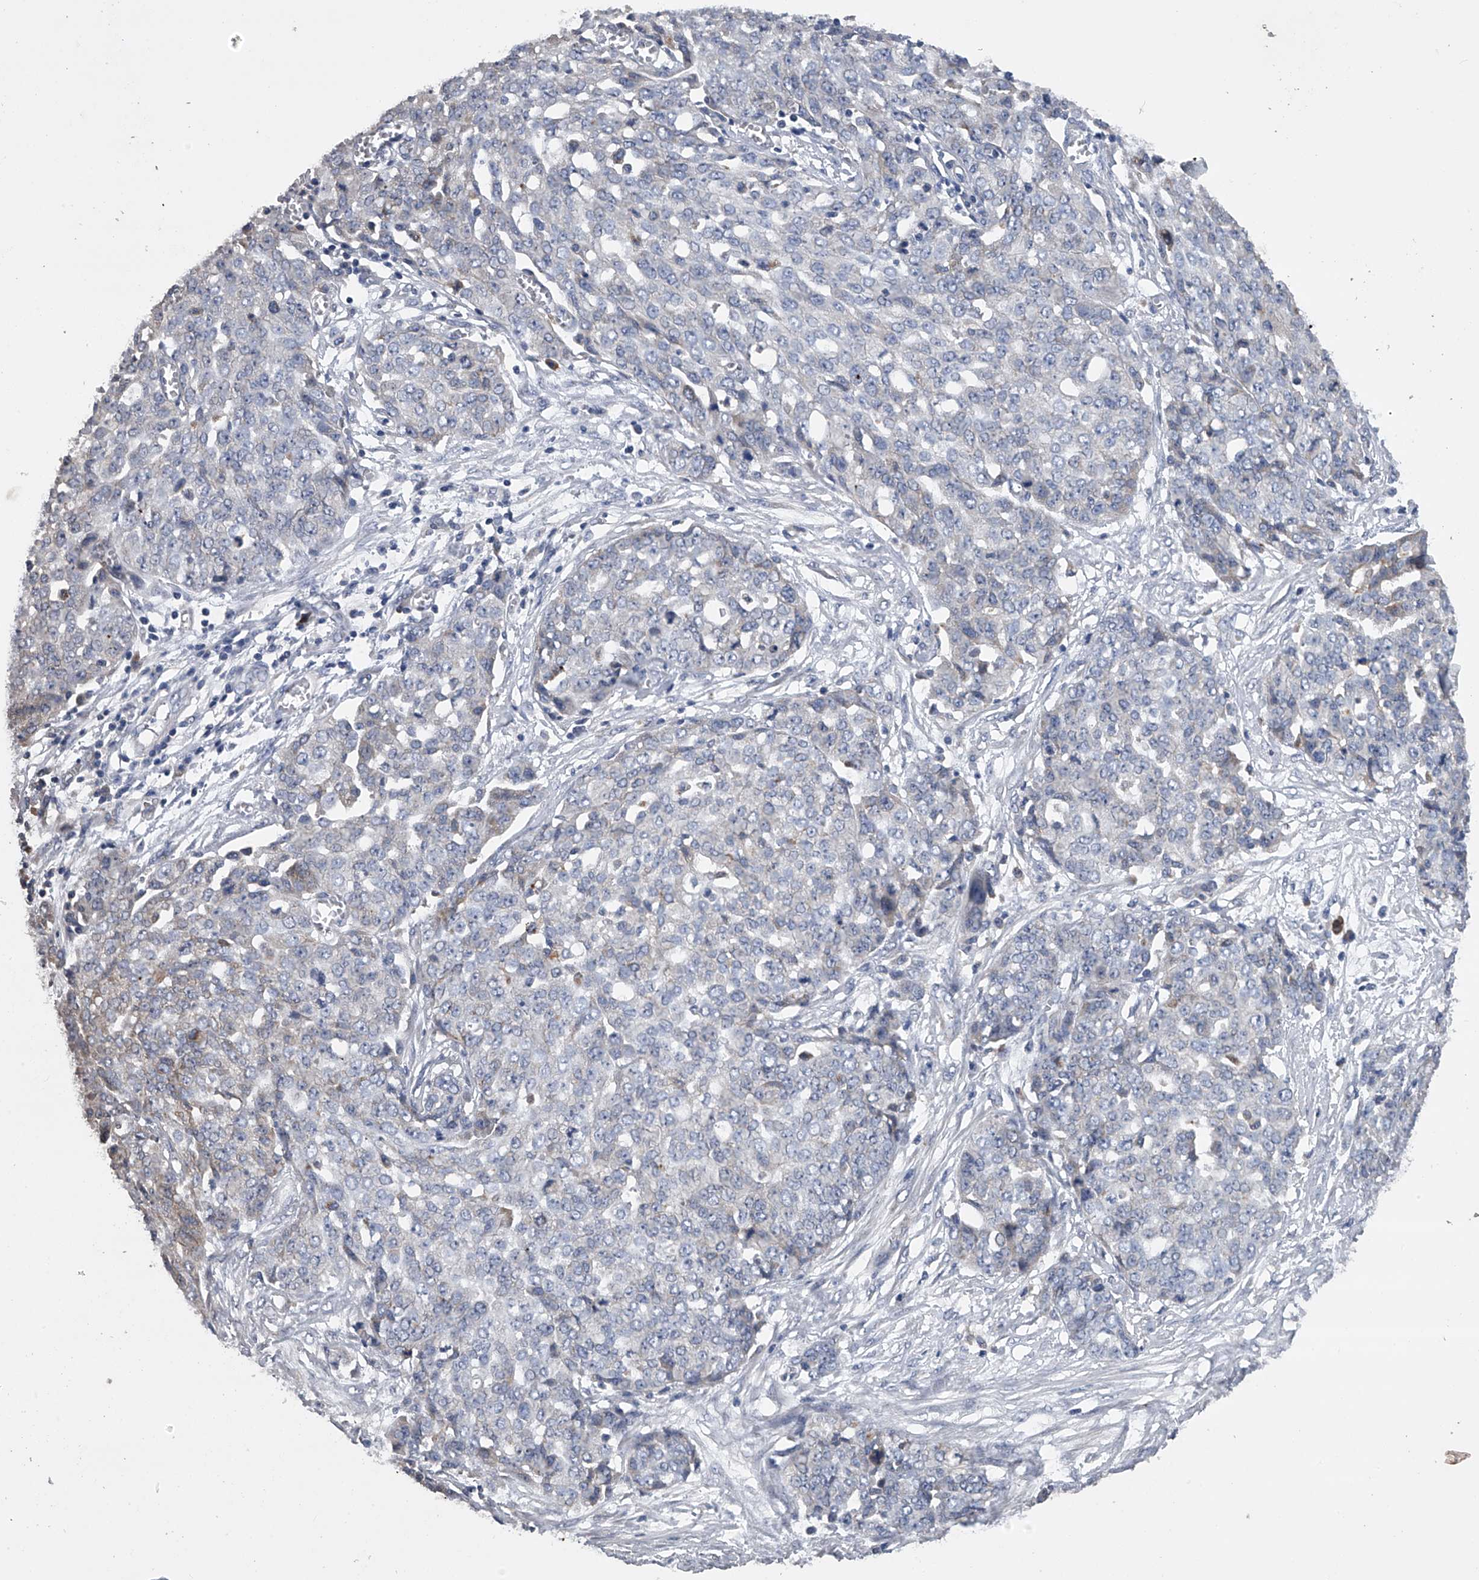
{"staining": {"intensity": "negative", "quantity": "none", "location": "none"}, "tissue": "ovarian cancer", "cell_type": "Tumor cells", "image_type": "cancer", "snomed": [{"axis": "morphology", "description": "Cystadenocarcinoma, serous, NOS"}, {"axis": "topography", "description": "Soft tissue"}, {"axis": "topography", "description": "Ovary"}], "caption": "Immunohistochemistry (IHC) micrograph of neoplastic tissue: ovarian cancer stained with DAB (3,3'-diaminobenzidine) exhibits no significant protein positivity in tumor cells. (Stains: DAB (3,3'-diaminobenzidine) immunohistochemistry with hematoxylin counter stain, Microscopy: brightfield microscopy at high magnification).", "gene": "SPOCK1", "patient": {"sex": "female", "age": 57}}